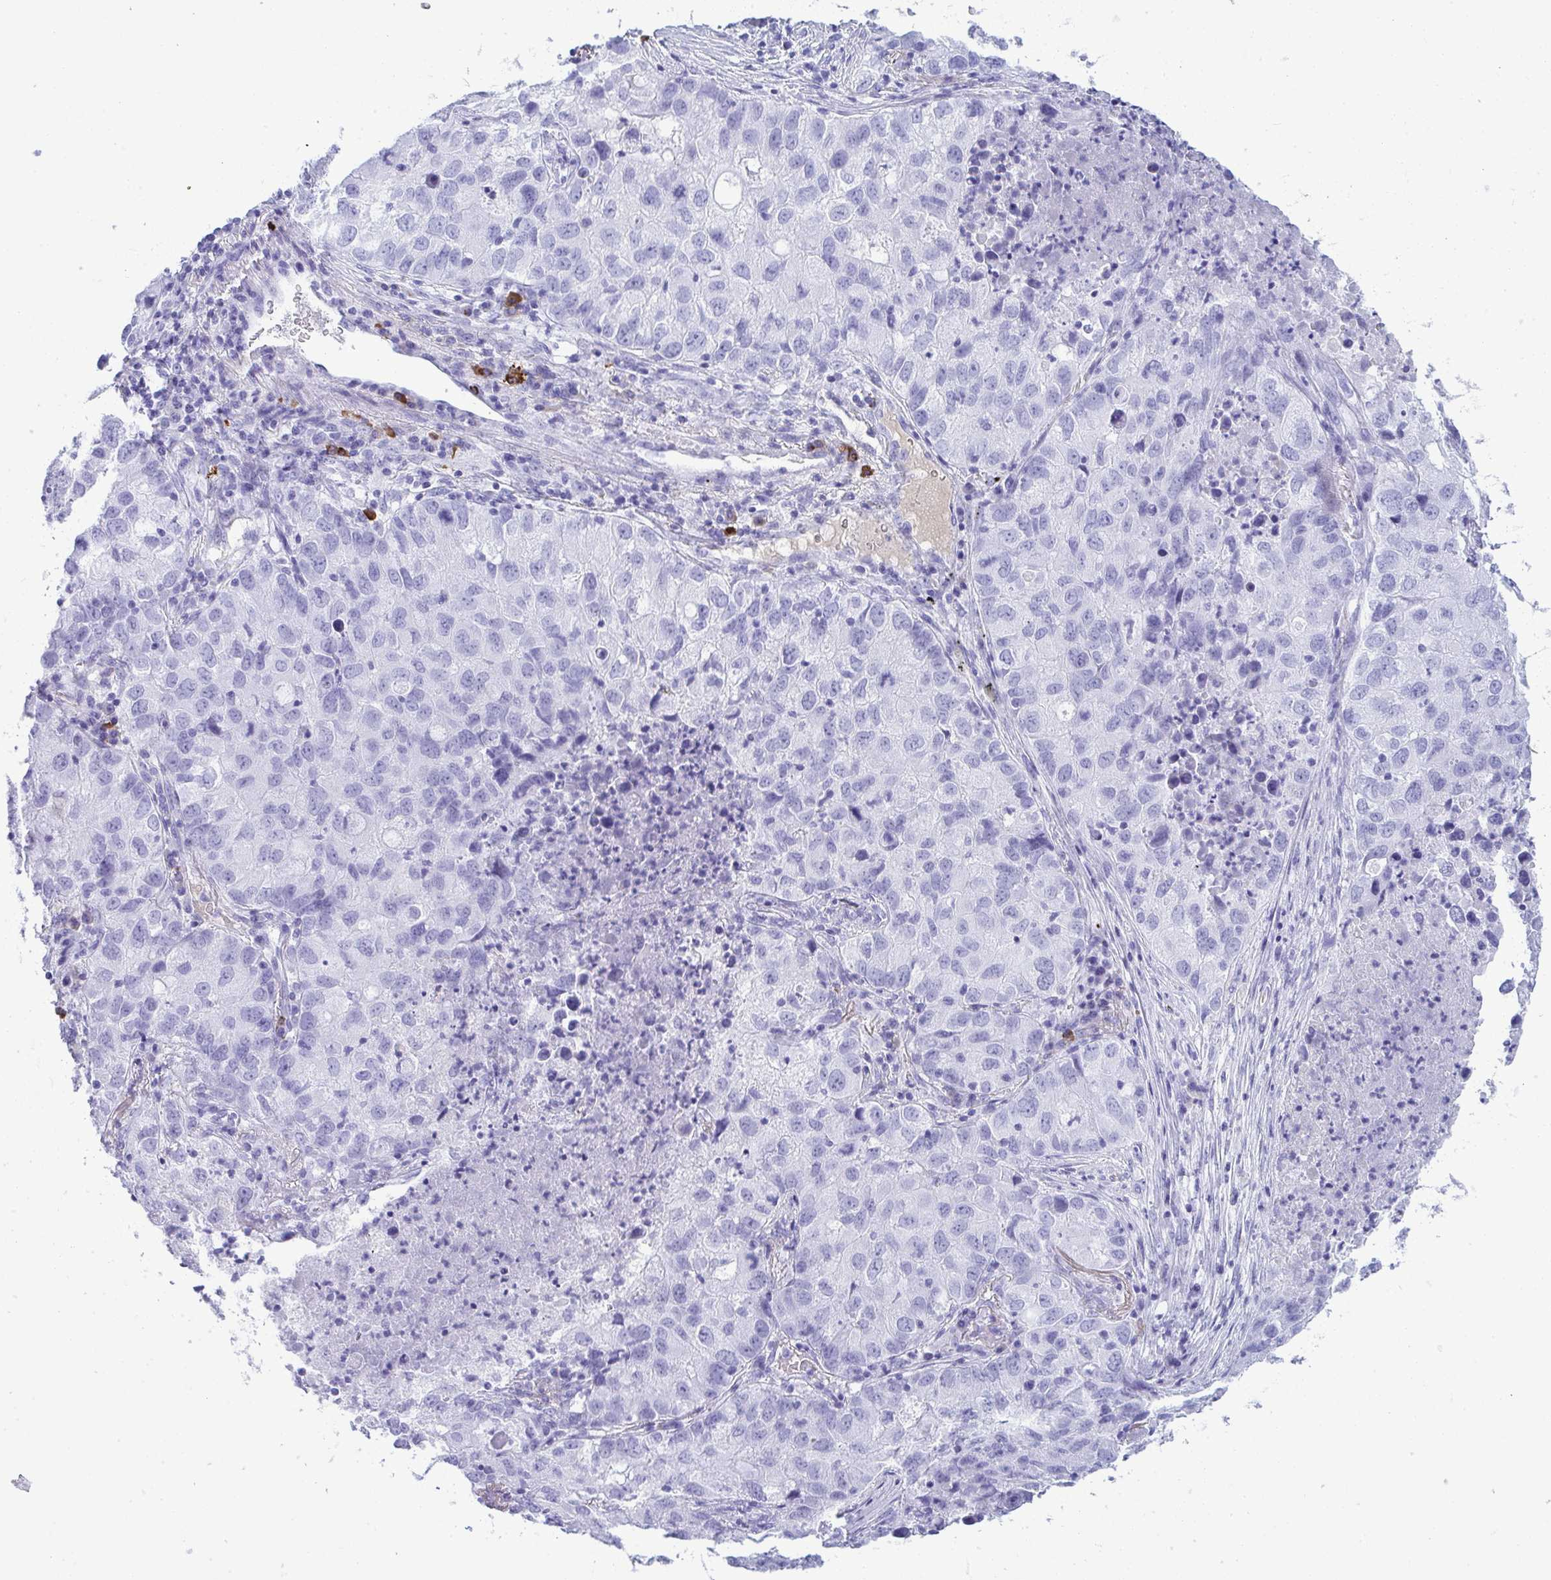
{"staining": {"intensity": "negative", "quantity": "none", "location": "none"}, "tissue": "lung cancer", "cell_type": "Tumor cells", "image_type": "cancer", "snomed": [{"axis": "morphology", "description": "Normal morphology"}, {"axis": "morphology", "description": "Adenocarcinoma, NOS"}, {"axis": "topography", "description": "Lymph node"}, {"axis": "topography", "description": "Lung"}], "caption": "Immunohistochemical staining of lung cancer reveals no significant expression in tumor cells. (Stains: DAB (3,3'-diaminobenzidine) immunohistochemistry with hematoxylin counter stain, Microscopy: brightfield microscopy at high magnification).", "gene": "JCHAIN", "patient": {"sex": "female", "age": 51}}